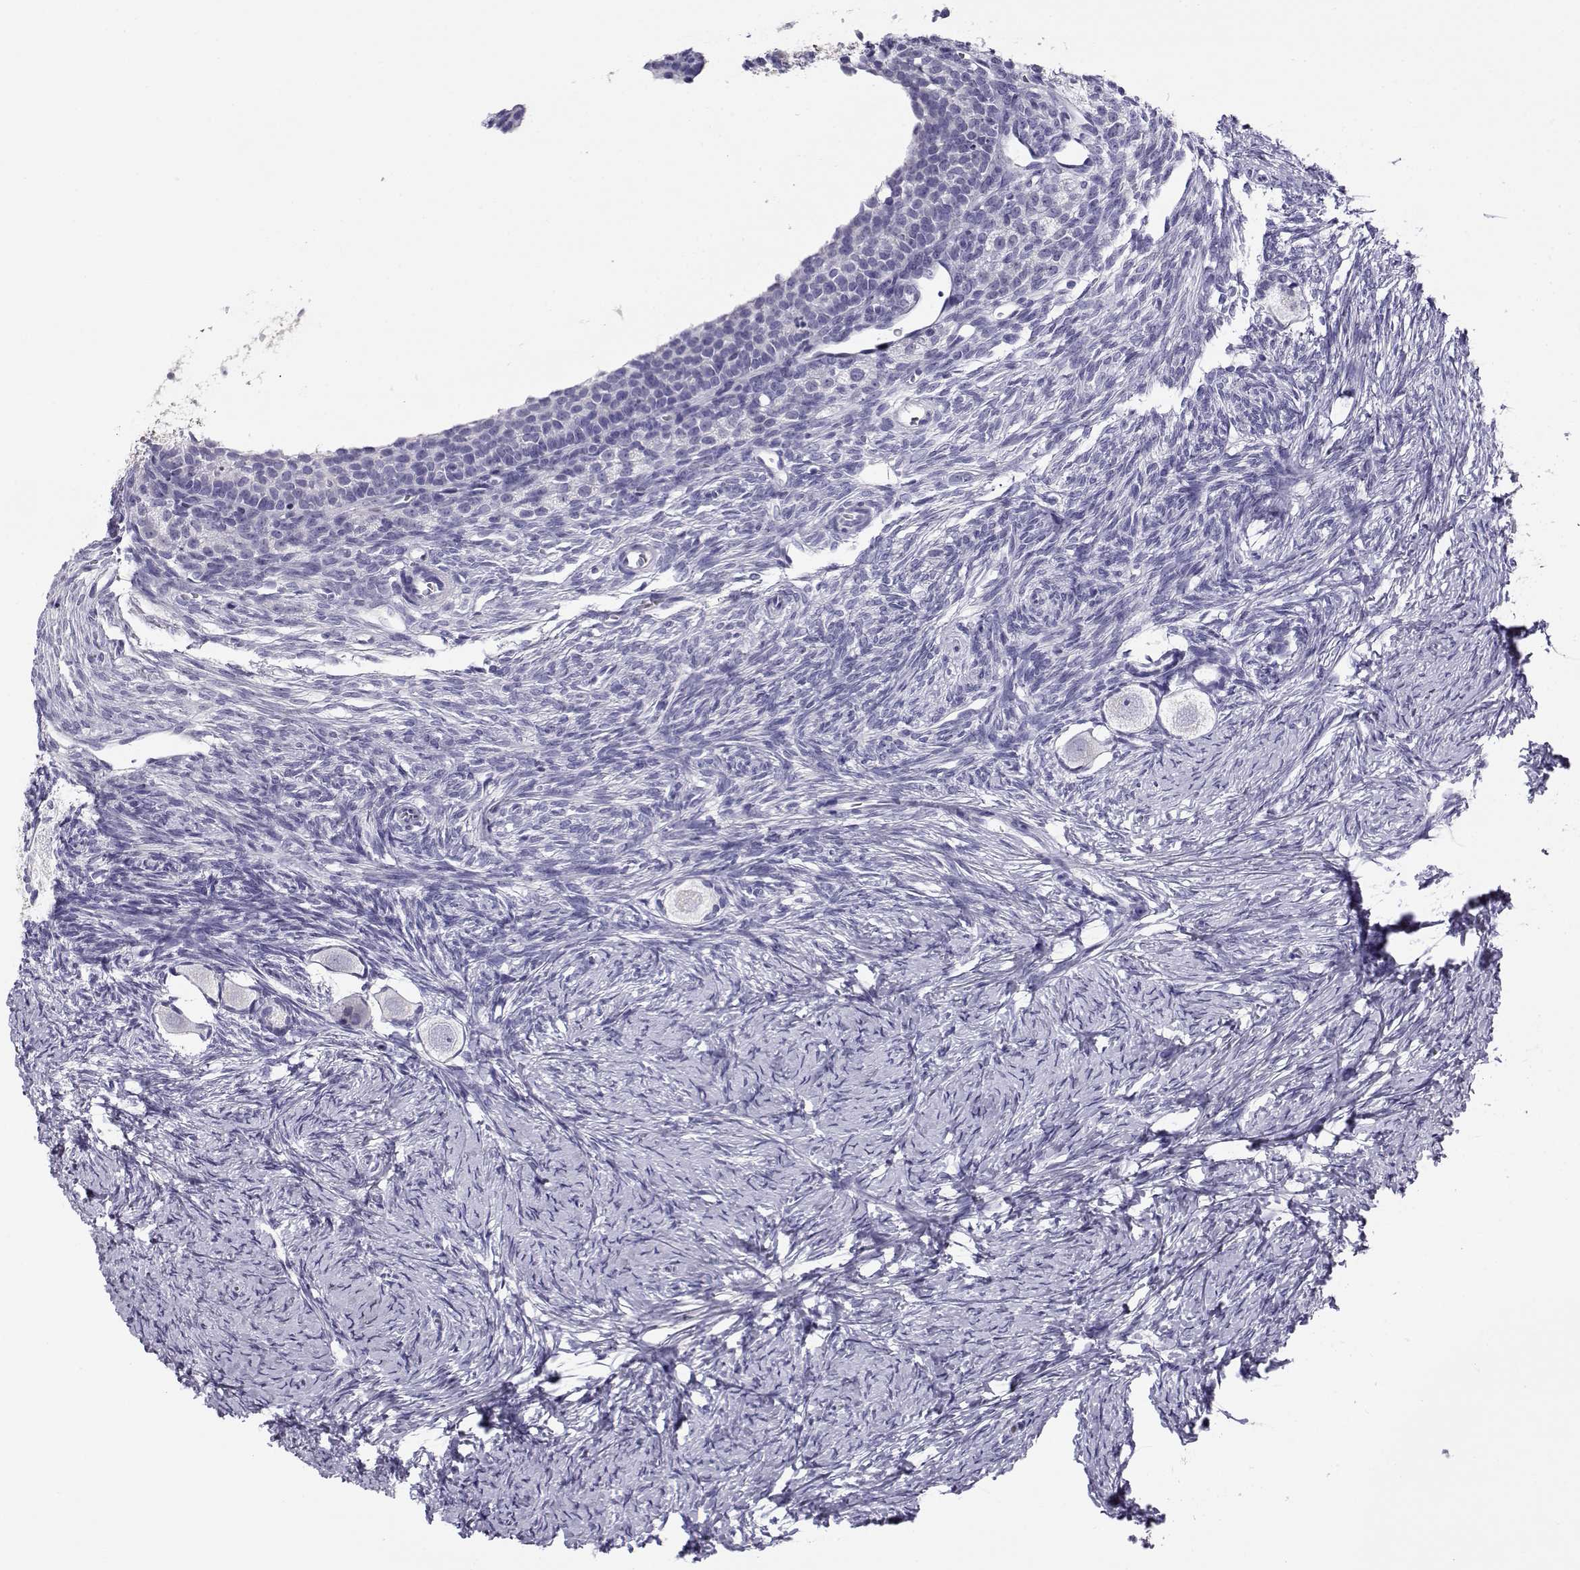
{"staining": {"intensity": "negative", "quantity": "none", "location": "none"}, "tissue": "ovary", "cell_type": "Follicle cells", "image_type": "normal", "snomed": [{"axis": "morphology", "description": "Normal tissue, NOS"}, {"axis": "topography", "description": "Ovary"}], "caption": "A histopathology image of human ovary is negative for staining in follicle cells.", "gene": "CABS1", "patient": {"sex": "female", "age": 27}}